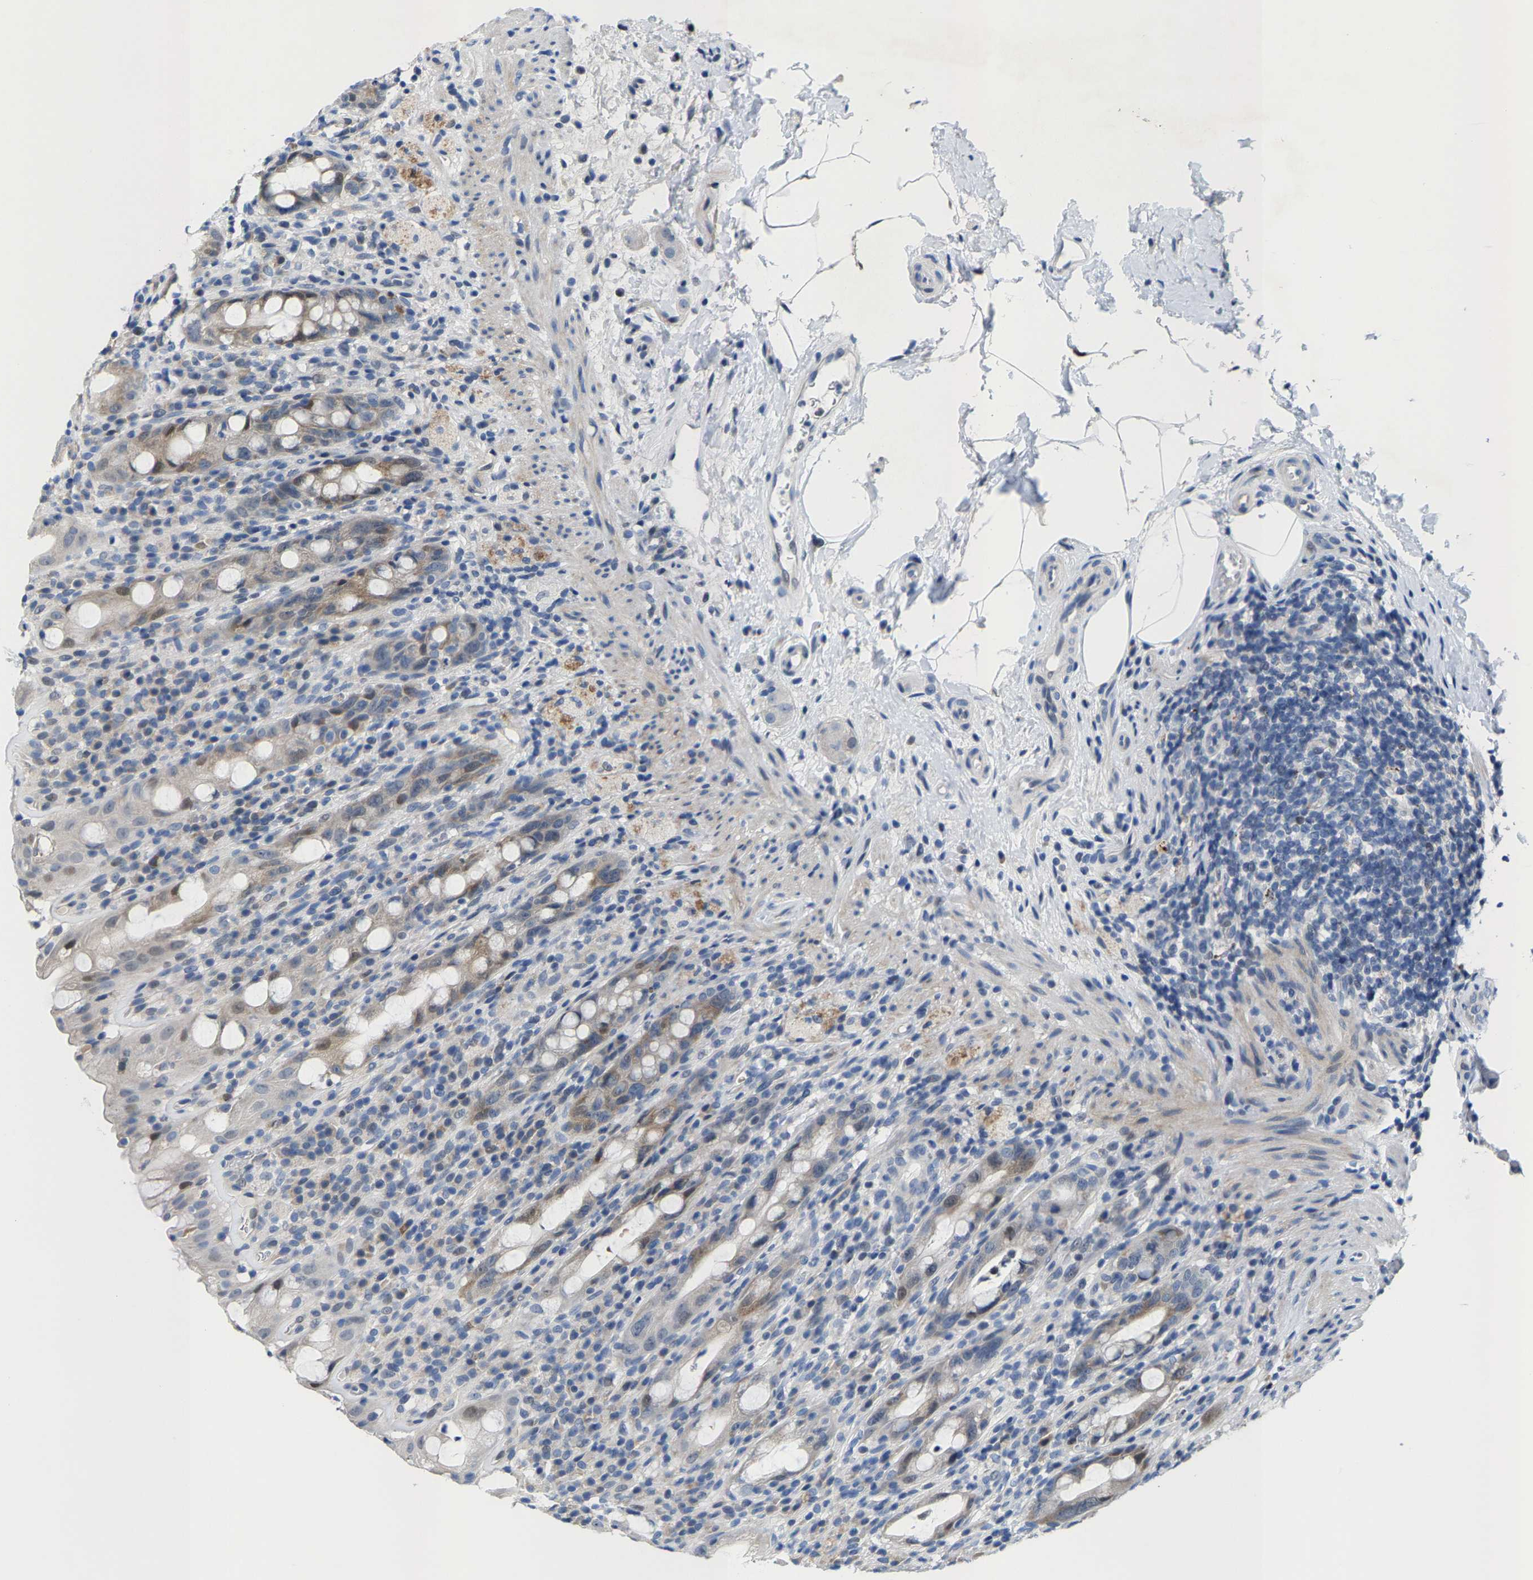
{"staining": {"intensity": "weak", "quantity": ">75%", "location": "cytoplasmic/membranous"}, "tissue": "rectum", "cell_type": "Glandular cells", "image_type": "normal", "snomed": [{"axis": "morphology", "description": "Normal tissue, NOS"}, {"axis": "topography", "description": "Rectum"}], "caption": "A high-resolution image shows immunohistochemistry (IHC) staining of unremarkable rectum, which displays weak cytoplasmic/membranous expression in about >75% of glandular cells. (Stains: DAB (3,3'-diaminobenzidine) in brown, nuclei in blue, Microscopy: brightfield microscopy at high magnification).", "gene": "KLHL1", "patient": {"sex": "male", "age": 44}}